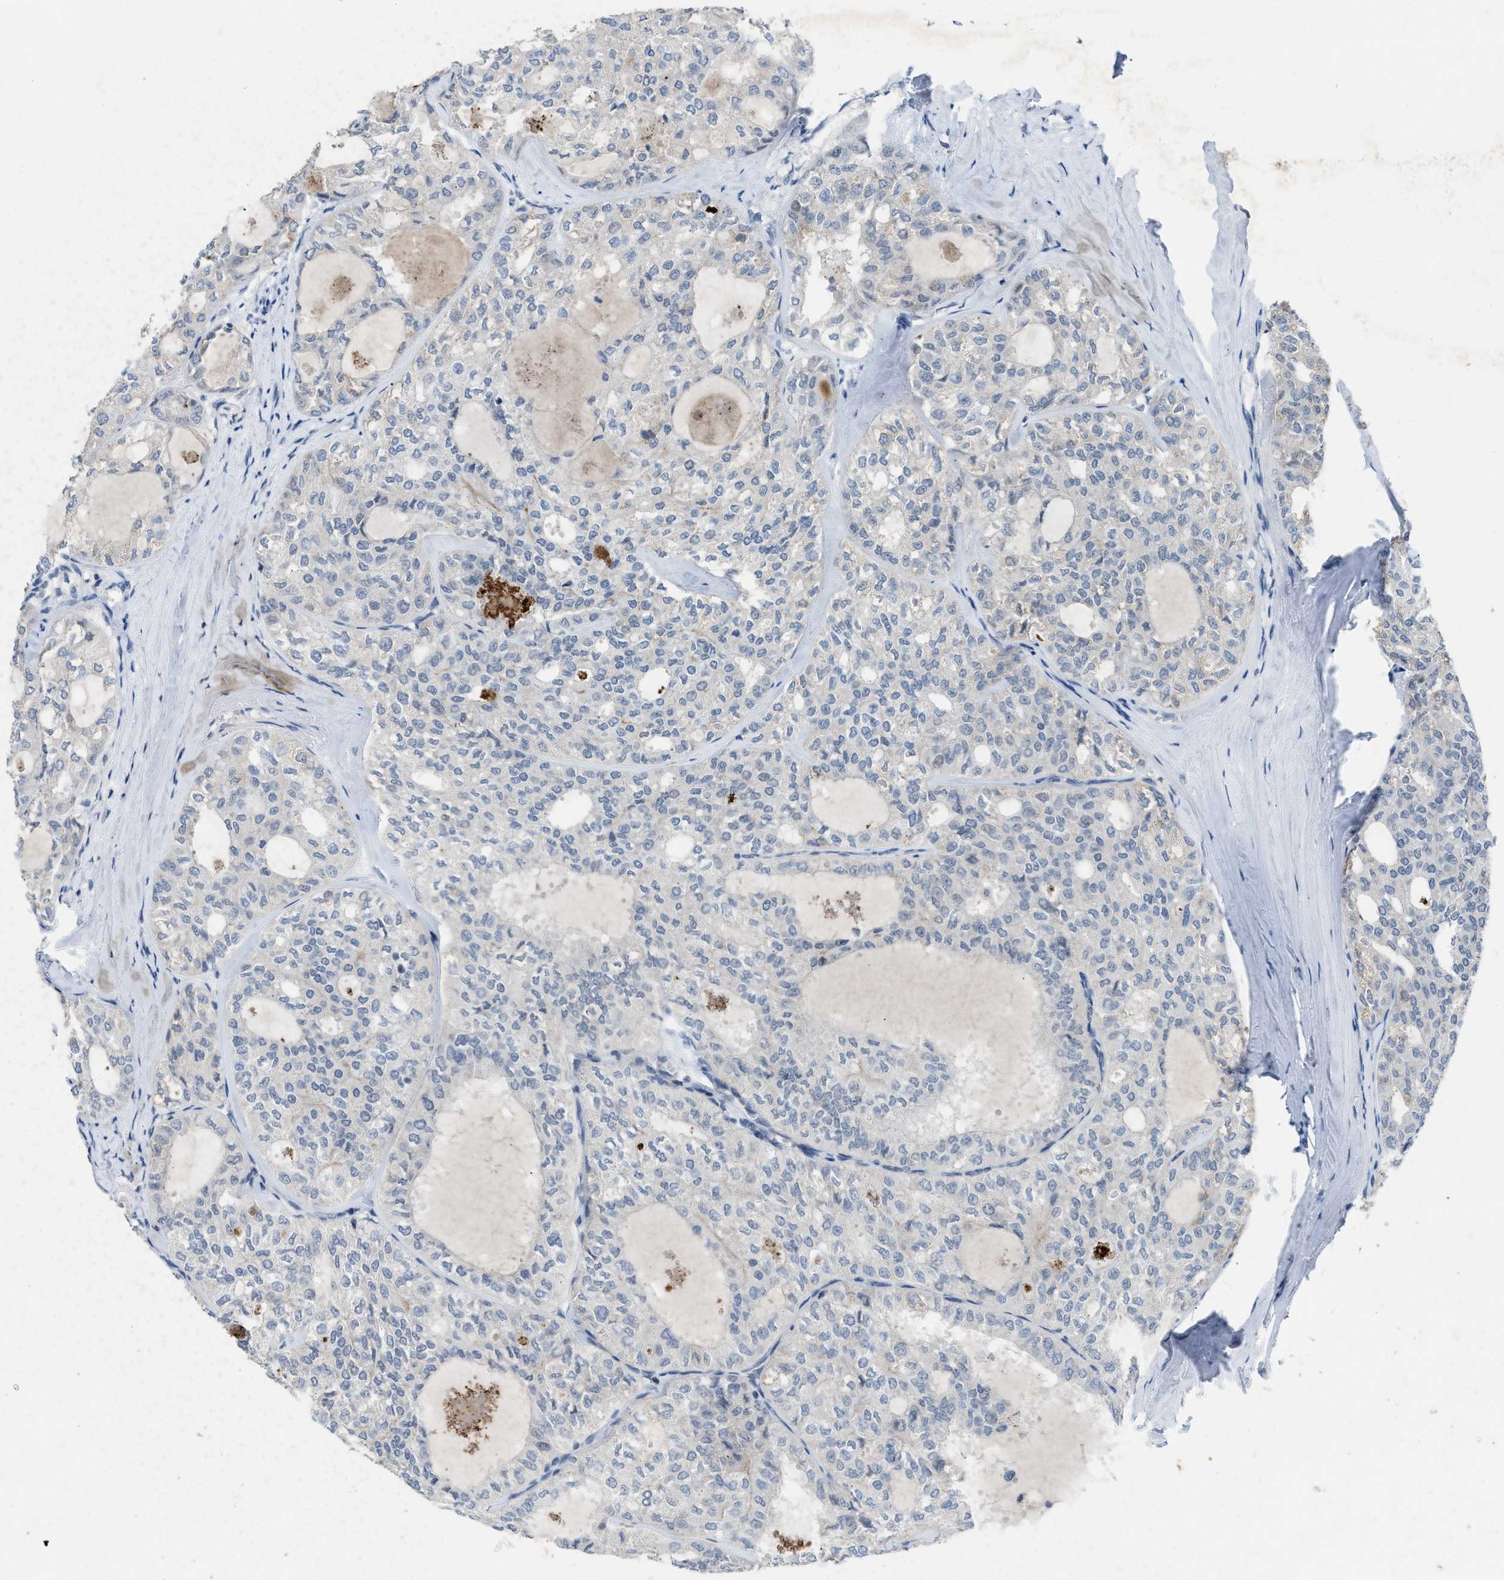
{"staining": {"intensity": "negative", "quantity": "none", "location": "none"}, "tissue": "thyroid cancer", "cell_type": "Tumor cells", "image_type": "cancer", "snomed": [{"axis": "morphology", "description": "Follicular adenoma carcinoma, NOS"}, {"axis": "topography", "description": "Thyroid gland"}], "caption": "A high-resolution photomicrograph shows immunohistochemistry staining of thyroid cancer, which shows no significant expression in tumor cells. Brightfield microscopy of immunohistochemistry stained with DAB (3,3'-diaminobenzidine) (brown) and hematoxylin (blue), captured at high magnification.", "gene": "SLC5A5", "patient": {"sex": "male", "age": 75}}